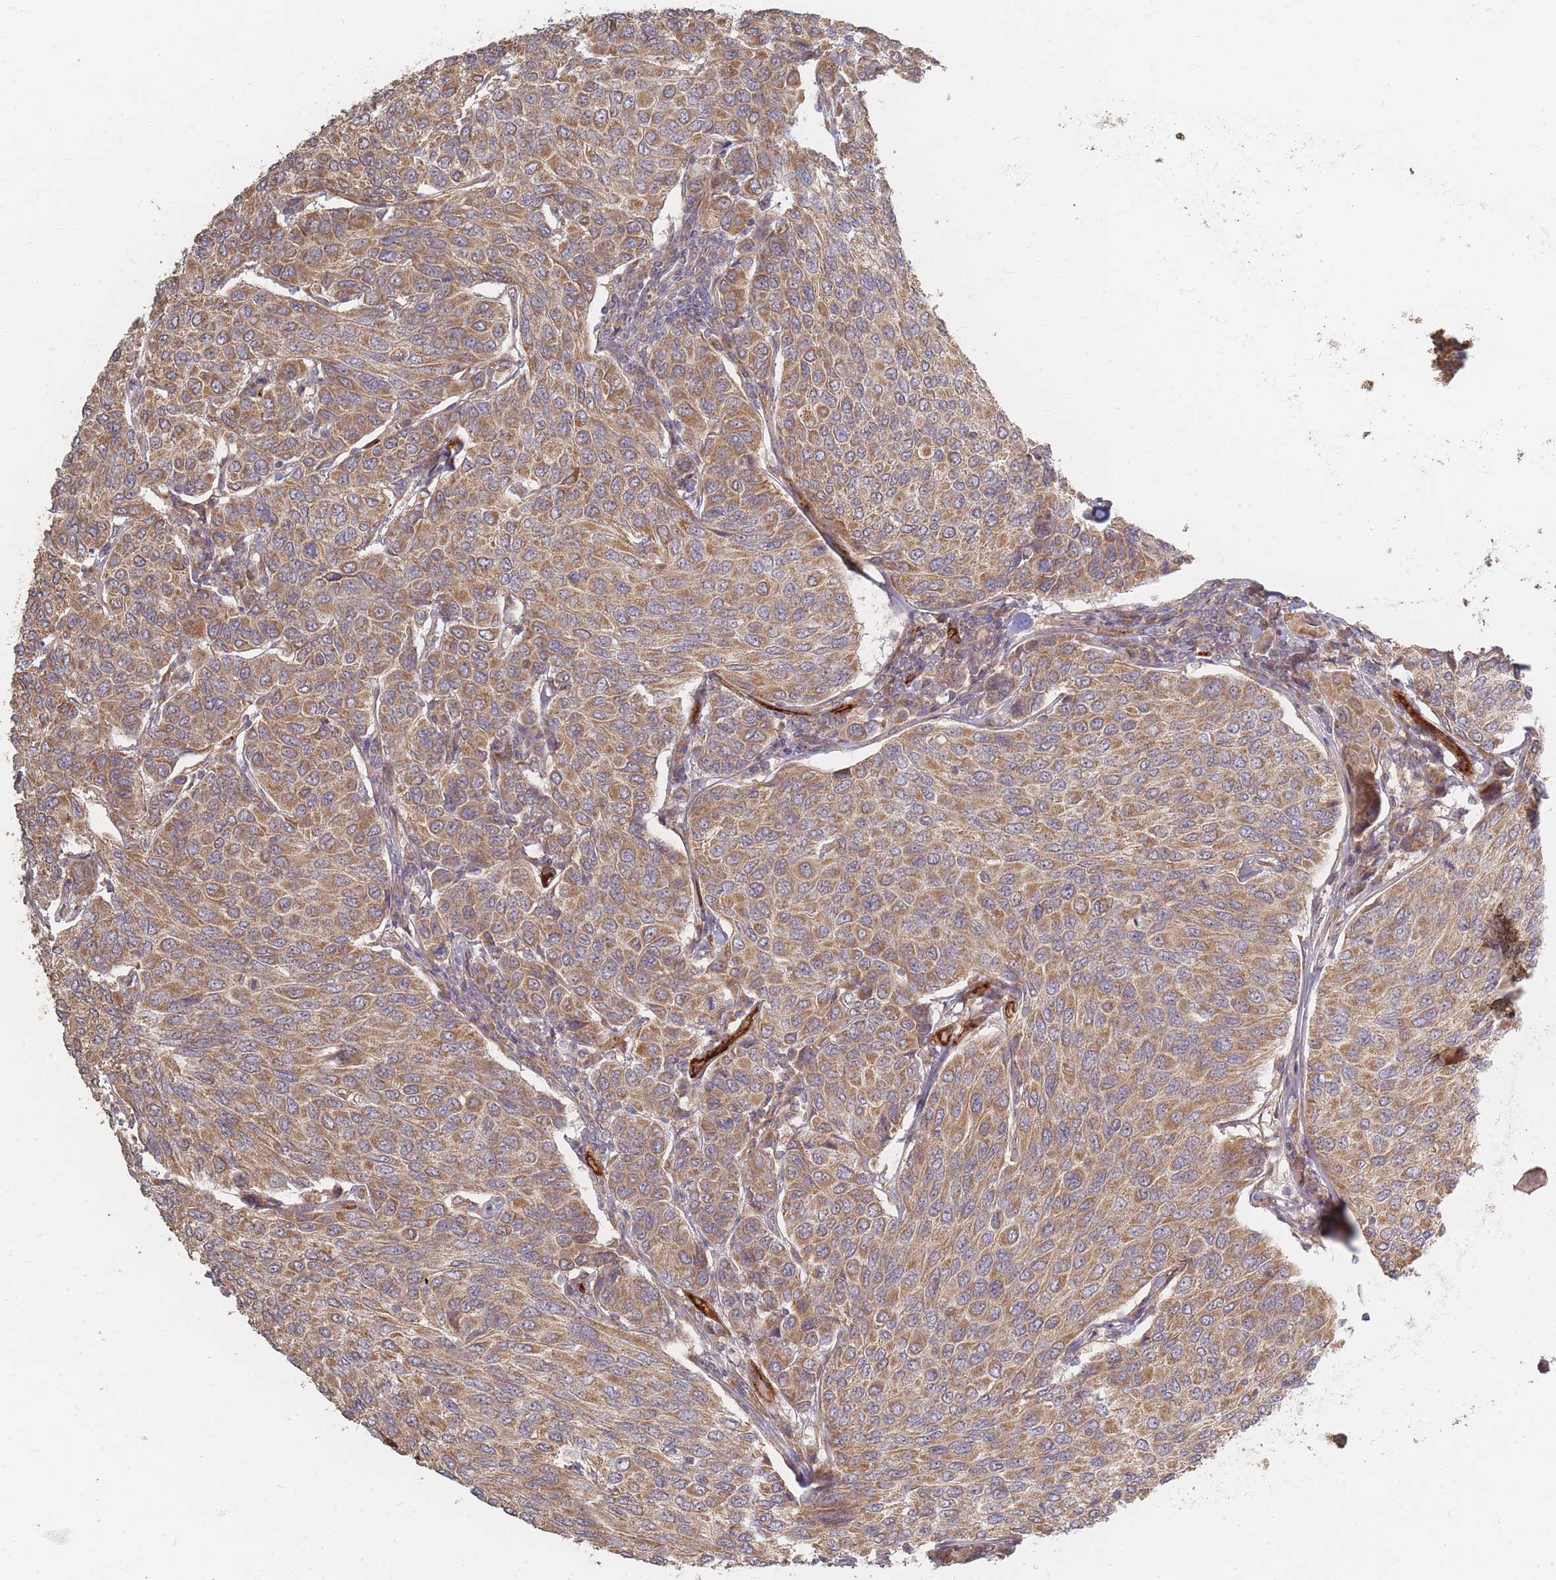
{"staining": {"intensity": "moderate", "quantity": ">75%", "location": "cytoplasmic/membranous"}, "tissue": "breast cancer", "cell_type": "Tumor cells", "image_type": "cancer", "snomed": [{"axis": "morphology", "description": "Duct carcinoma"}, {"axis": "topography", "description": "Breast"}], "caption": "Immunohistochemical staining of human breast cancer exhibits medium levels of moderate cytoplasmic/membranous protein staining in about >75% of tumor cells. (Brightfield microscopy of DAB IHC at high magnification).", "gene": "MRPS6", "patient": {"sex": "female", "age": 55}}